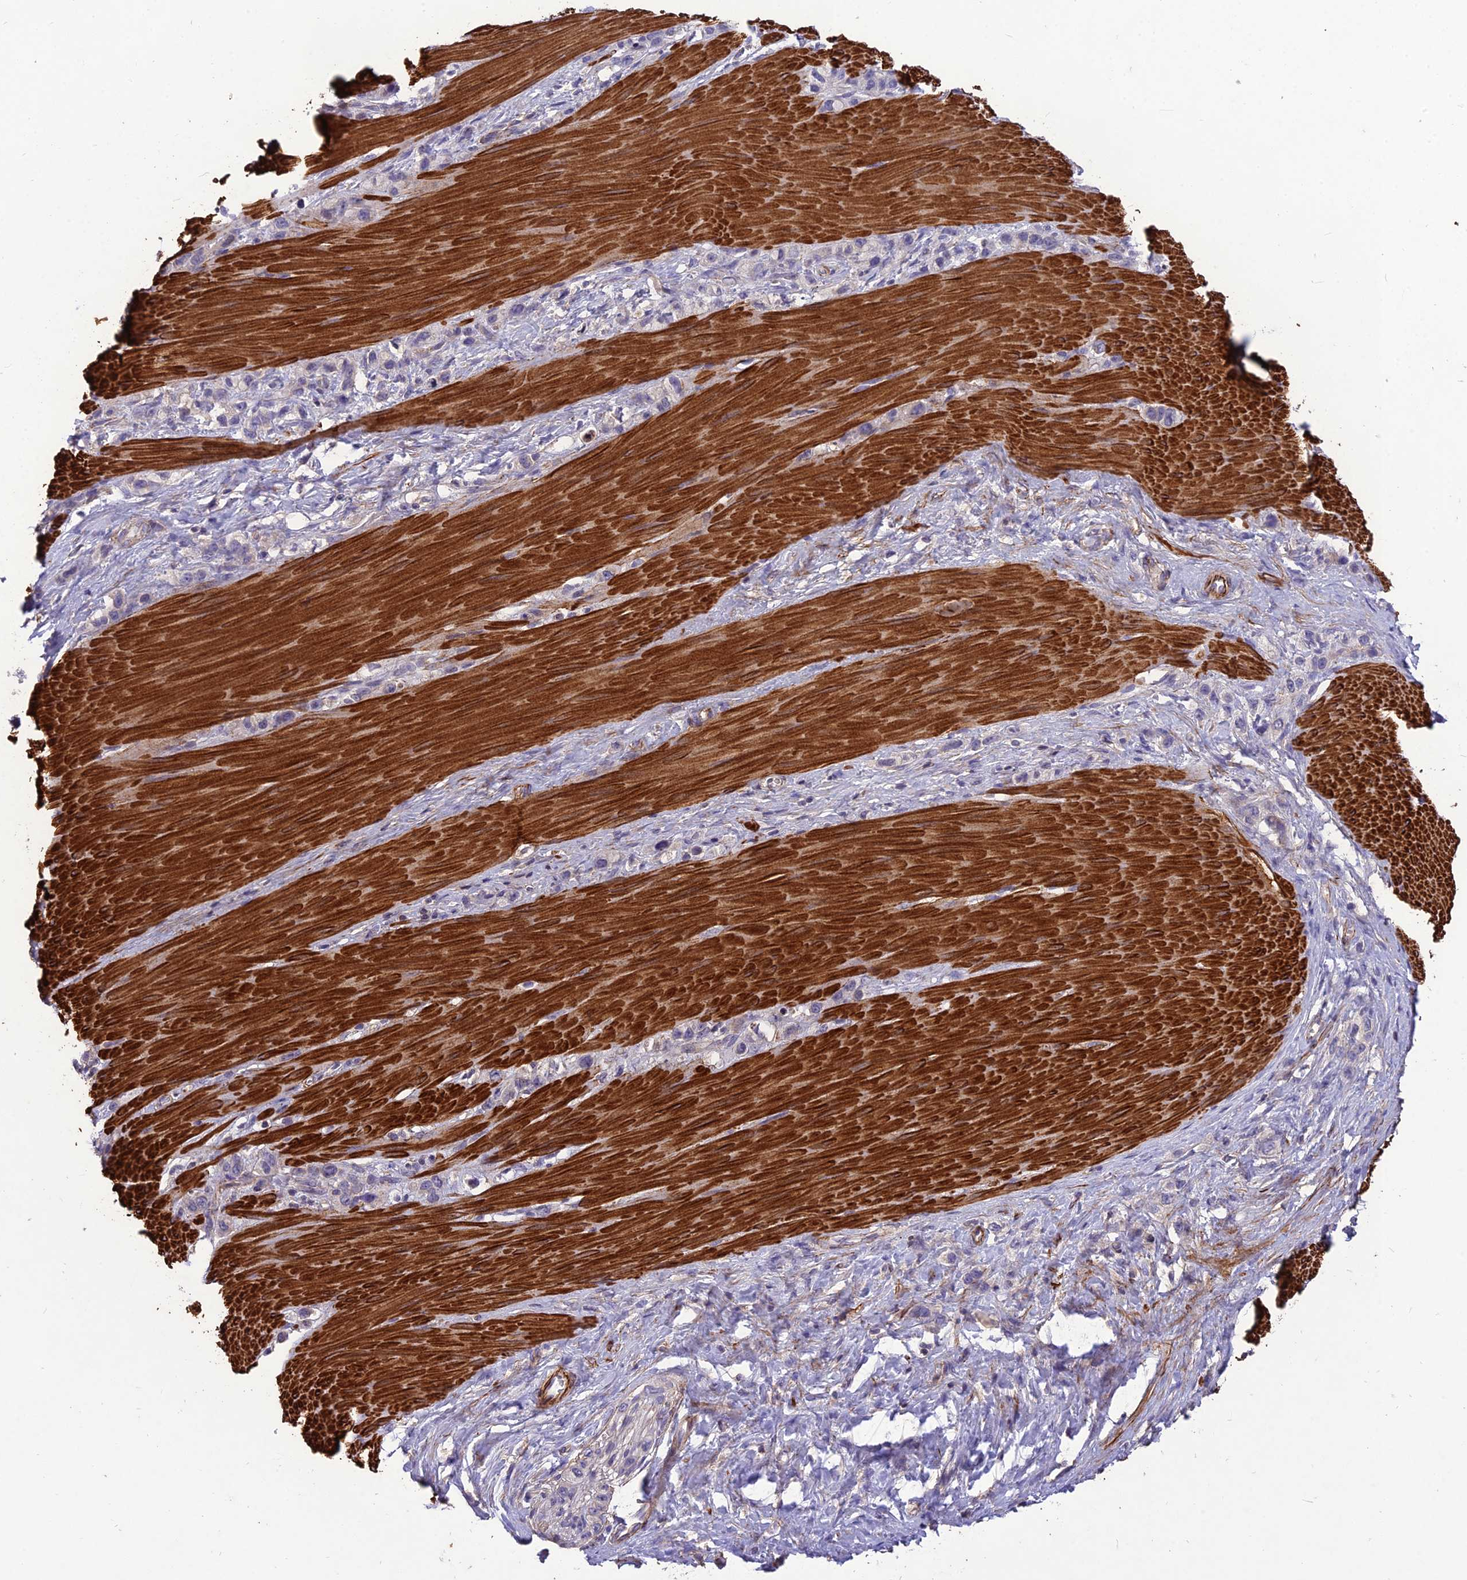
{"staining": {"intensity": "negative", "quantity": "none", "location": "none"}, "tissue": "stomach cancer", "cell_type": "Tumor cells", "image_type": "cancer", "snomed": [{"axis": "morphology", "description": "Adenocarcinoma, NOS"}, {"axis": "topography", "description": "Stomach"}], "caption": "There is no significant expression in tumor cells of stomach adenocarcinoma.", "gene": "CLUH", "patient": {"sex": "female", "age": 65}}